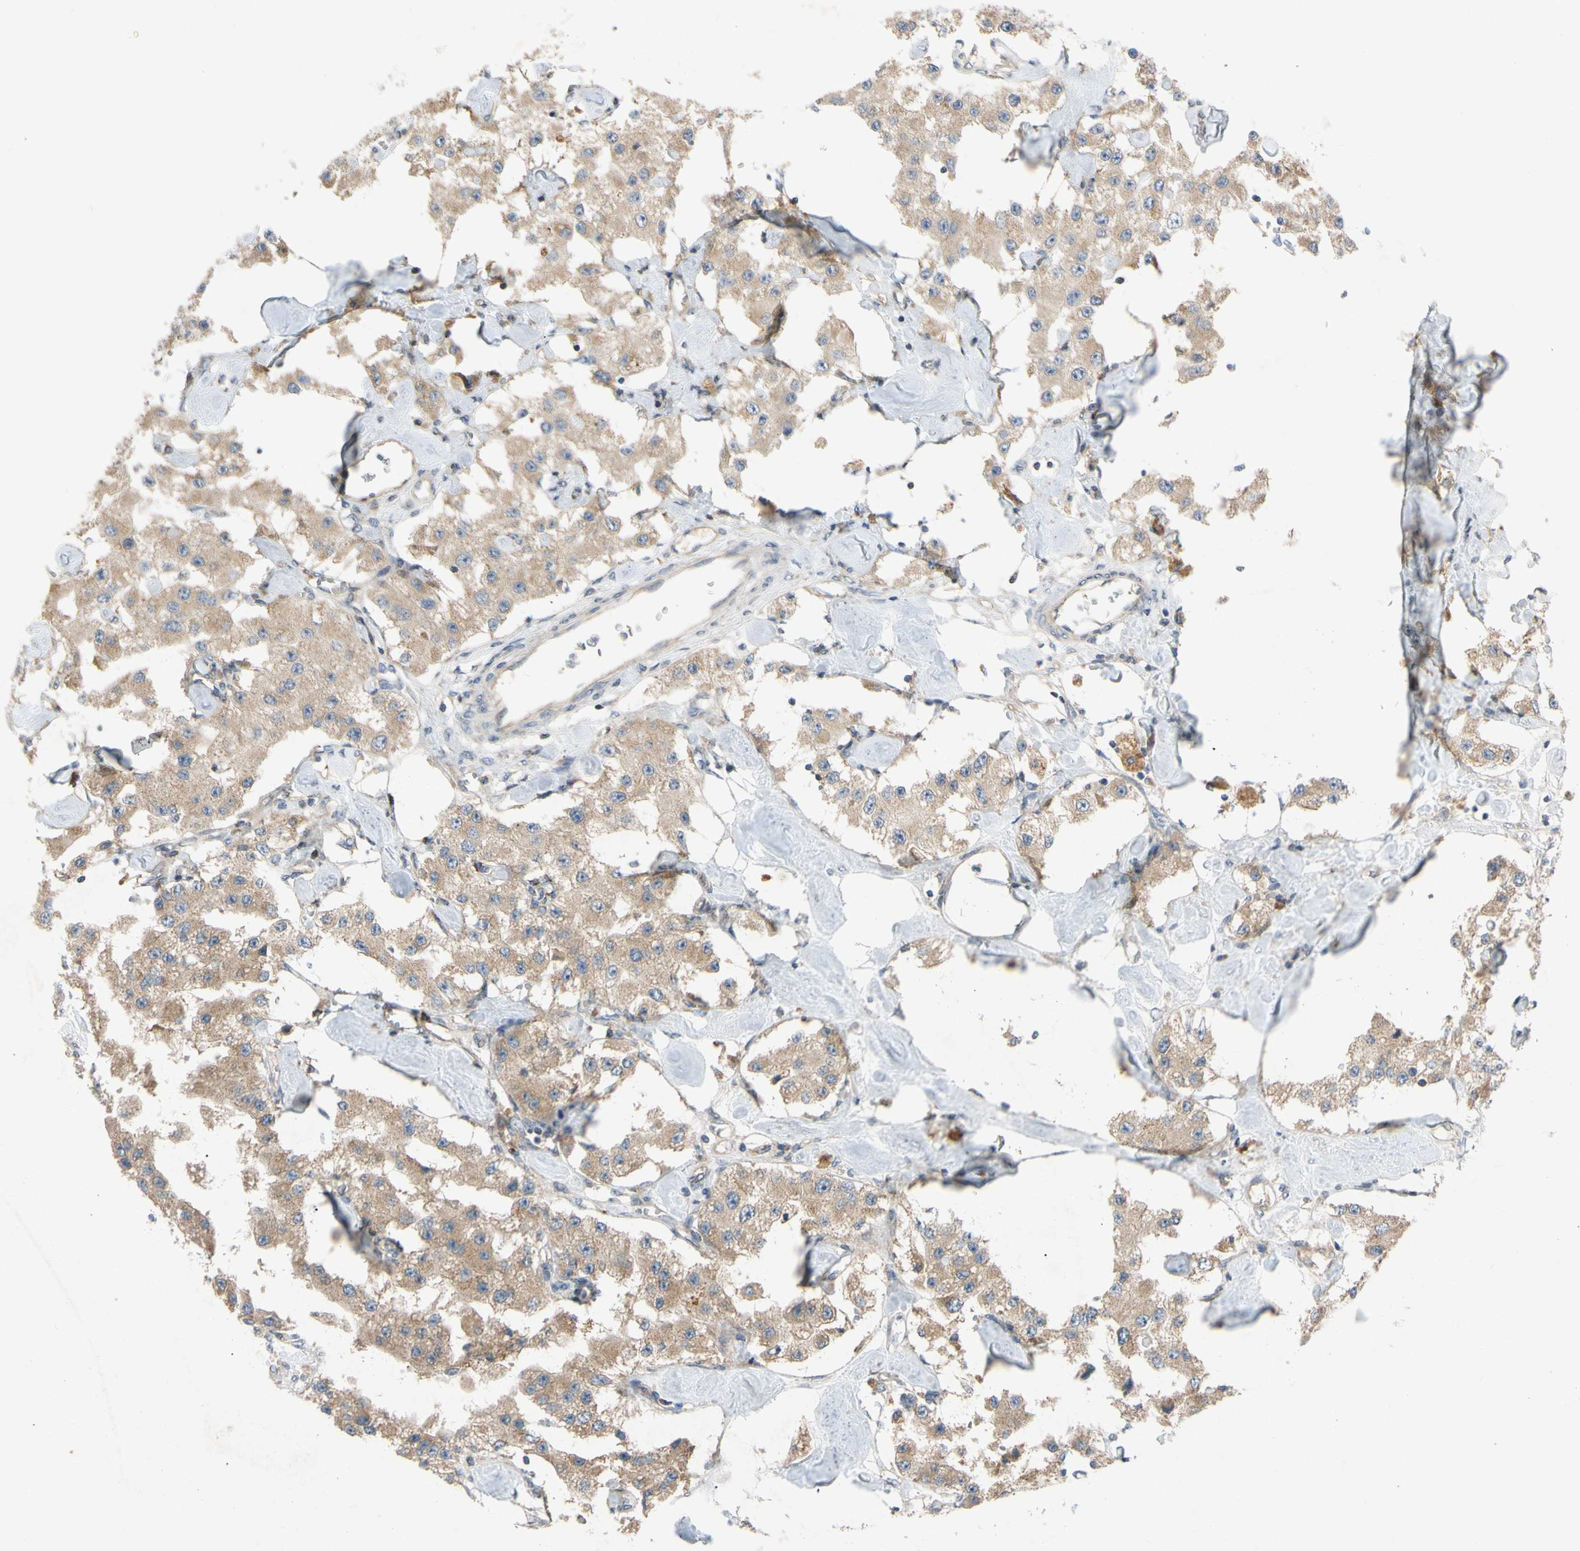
{"staining": {"intensity": "moderate", "quantity": ">75%", "location": "cytoplasmic/membranous"}, "tissue": "carcinoid", "cell_type": "Tumor cells", "image_type": "cancer", "snomed": [{"axis": "morphology", "description": "Carcinoid, malignant, NOS"}, {"axis": "topography", "description": "Pancreas"}], "caption": "A histopathology image of carcinoid (malignant) stained for a protein demonstrates moderate cytoplasmic/membranous brown staining in tumor cells. (Brightfield microscopy of DAB IHC at high magnification).", "gene": "MBTPS2", "patient": {"sex": "male", "age": 41}}